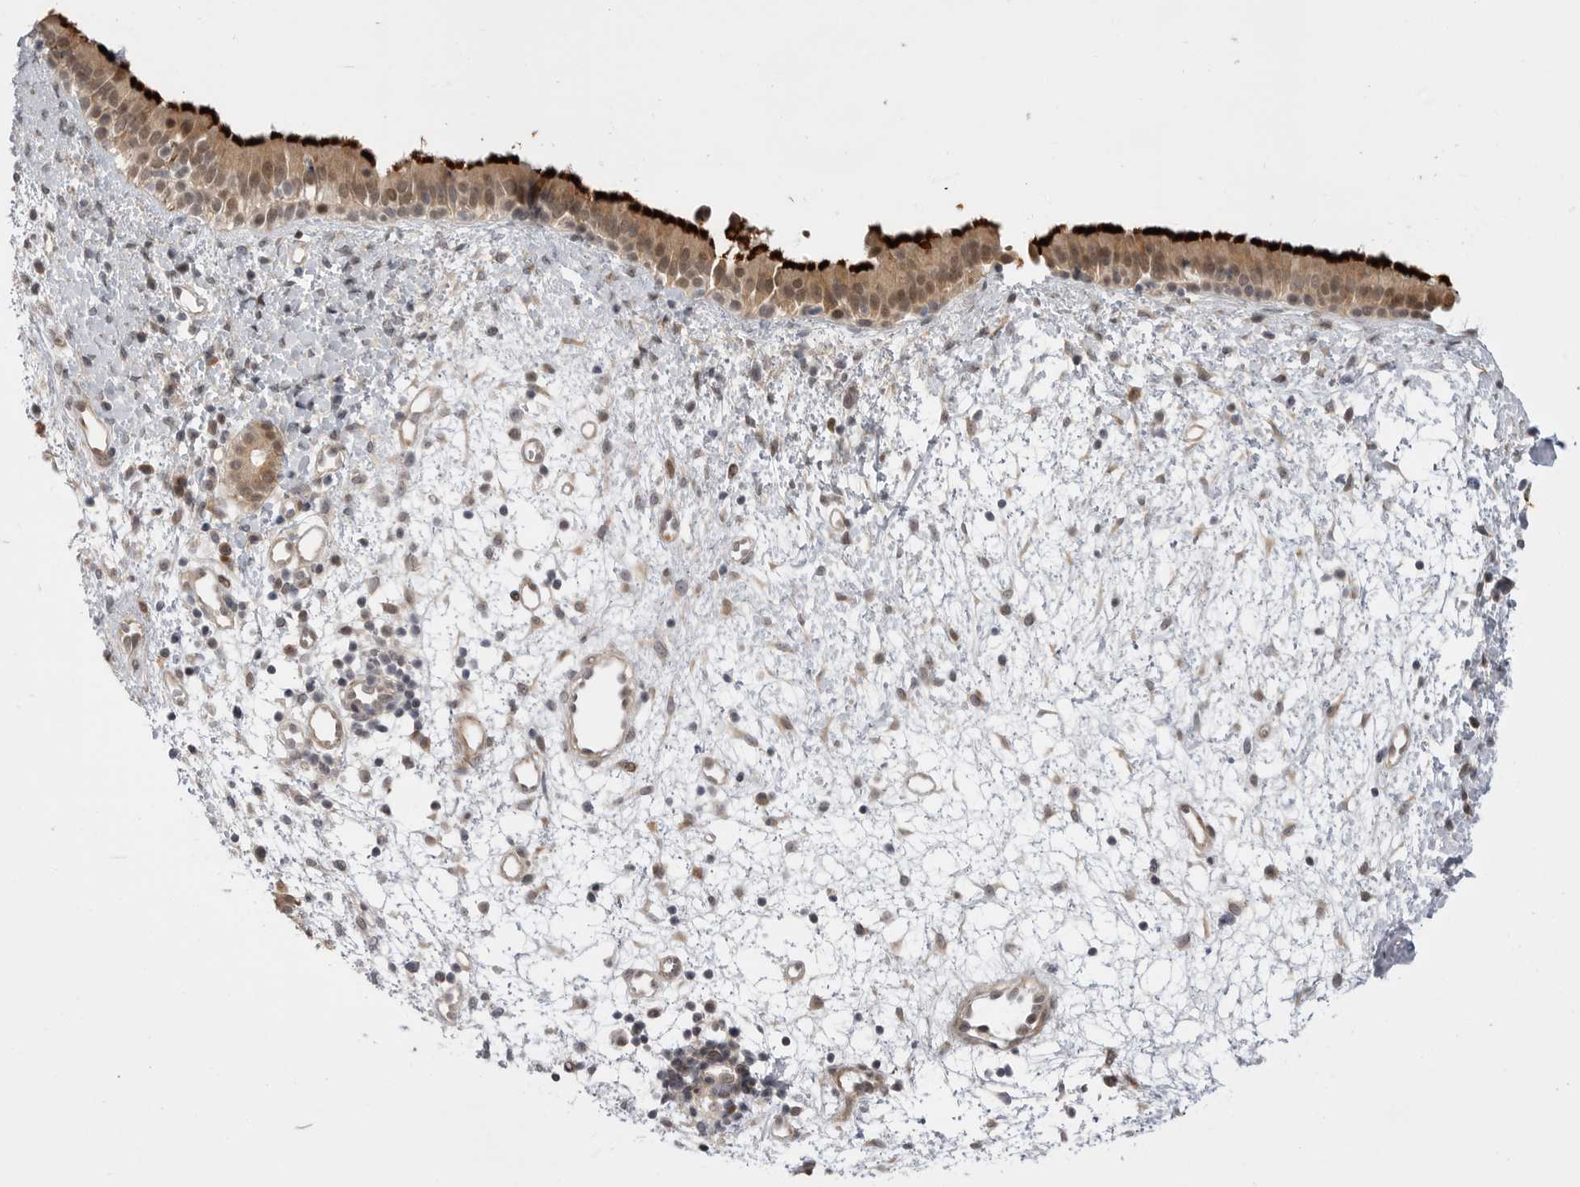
{"staining": {"intensity": "strong", "quantity": ">75%", "location": "cytoplasmic/membranous,nuclear"}, "tissue": "nasopharynx", "cell_type": "Respiratory epithelial cells", "image_type": "normal", "snomed": [{"axis": "morphology", "description": "Normal tissue, NOS"}, {"axis": "topography", "description": "Nasopharynx"}], "caption": "The histopathology image displays staining of benign nasopharynx, revealing strong cytoplasmic/membranous,nuclear protein staining (brown color) within respiratory epithelial cells. The staining was performed using DAB (3,3'-diaminobenzidine) to visualize the protein expression in brown, while the nuclei were stained in blue with hematoxylin (Magnification: 20x).", "gene": "GGT6", "patient": {"sex": "male", "age": 22}}